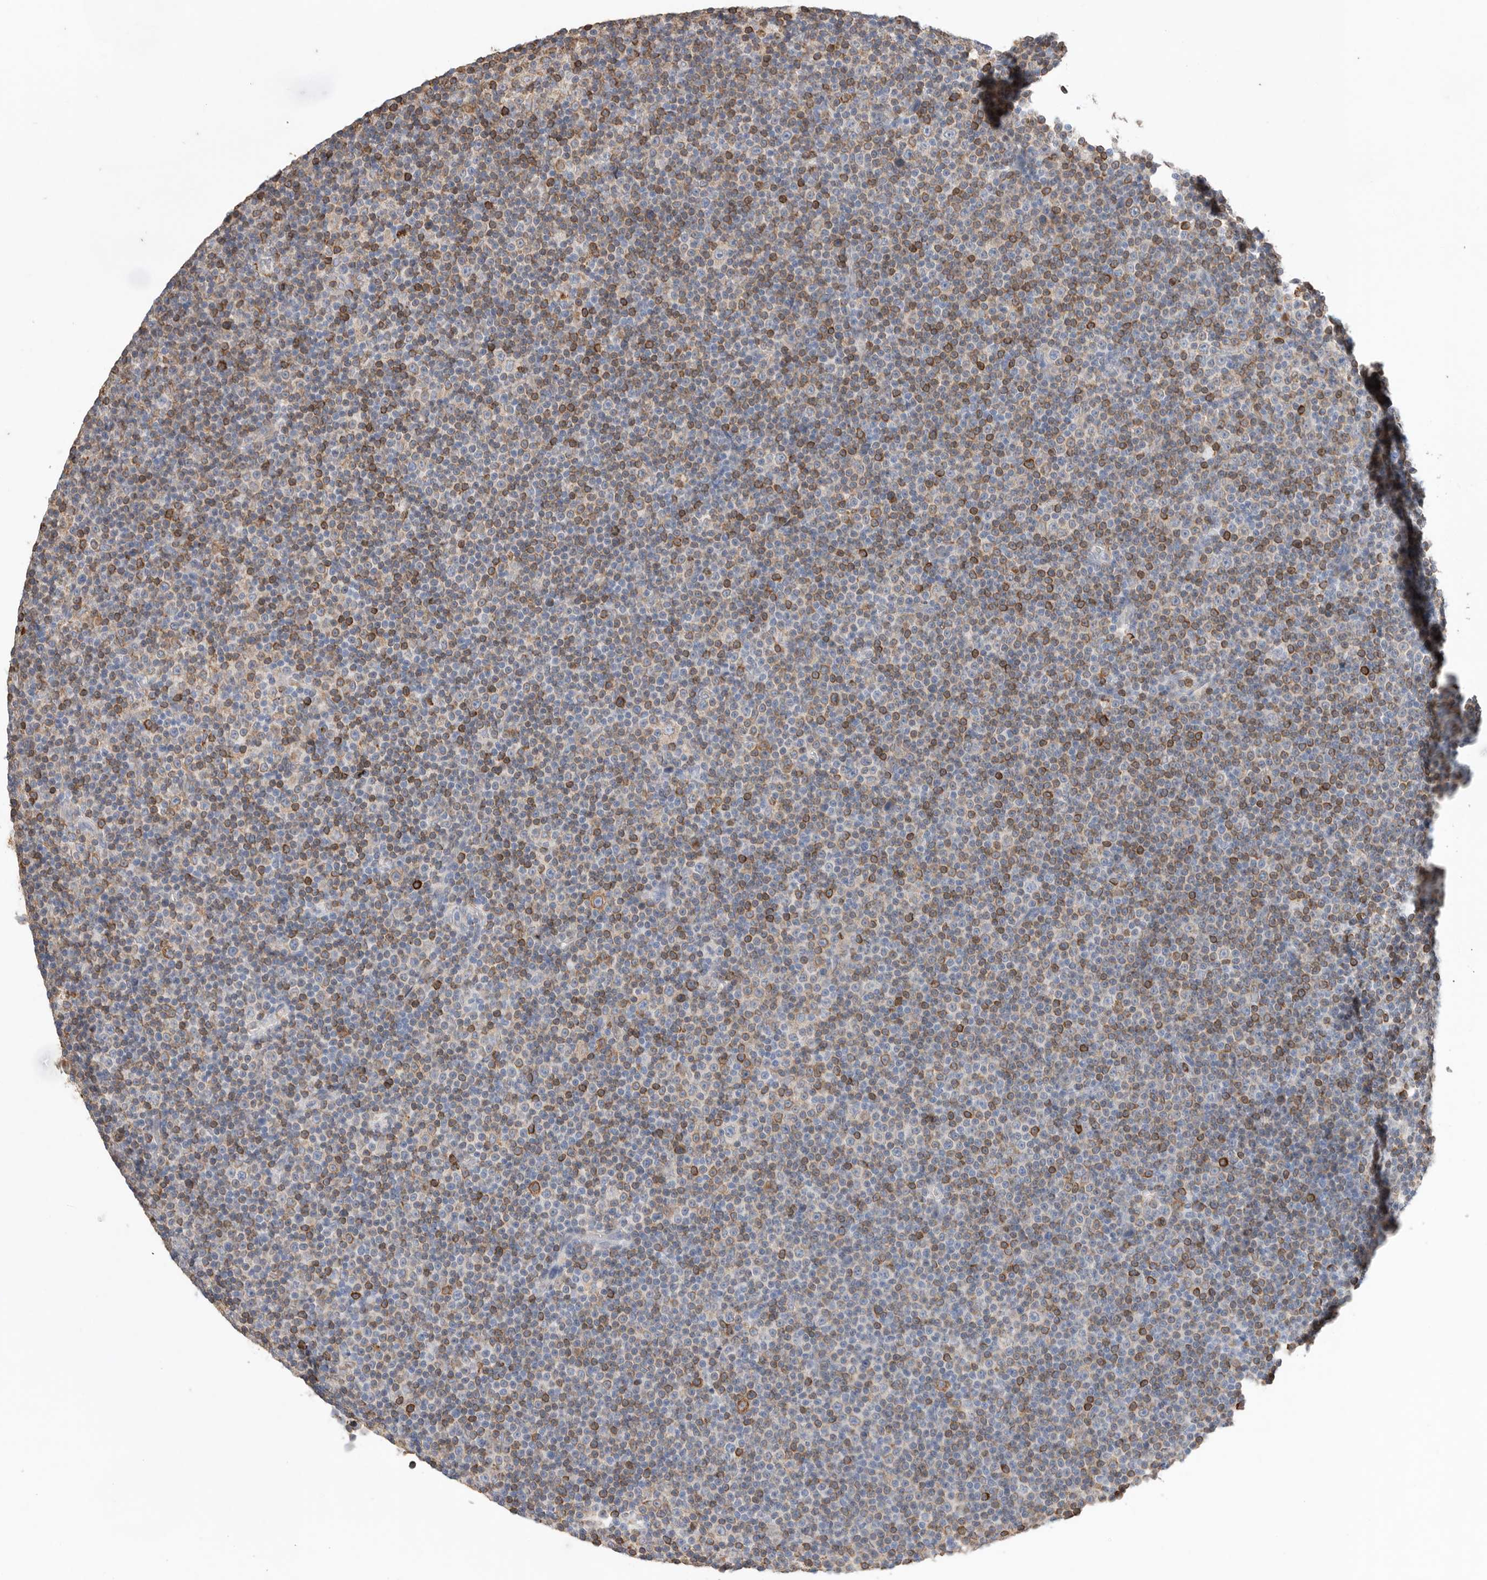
{"staining": {"intensity": "moderate", "quantity": "25%-75%", "location": "cytoplasmic/membranous"}, "tissue": "lymphoma", "cell_type": "Tumor cells", "image_type": "cancer", "snomed": [{"axis": "morphology", "description": "Malignant lymphoma, non-Hodgkin's type, Low grade"}, {"axis": "topography", "description": "Lymph node"}], "caption": "Malignant lymphoma, non-Hodgkin's type (low-grade) stained with DAB immunohistochemistry (IHC) displays medium levels of moderate cytoplasmic/membranous positivity in about 25%-75% of tumor cells.", "gene": "BLOC1S5", "patient": {"sex": "female", "age": 67}}